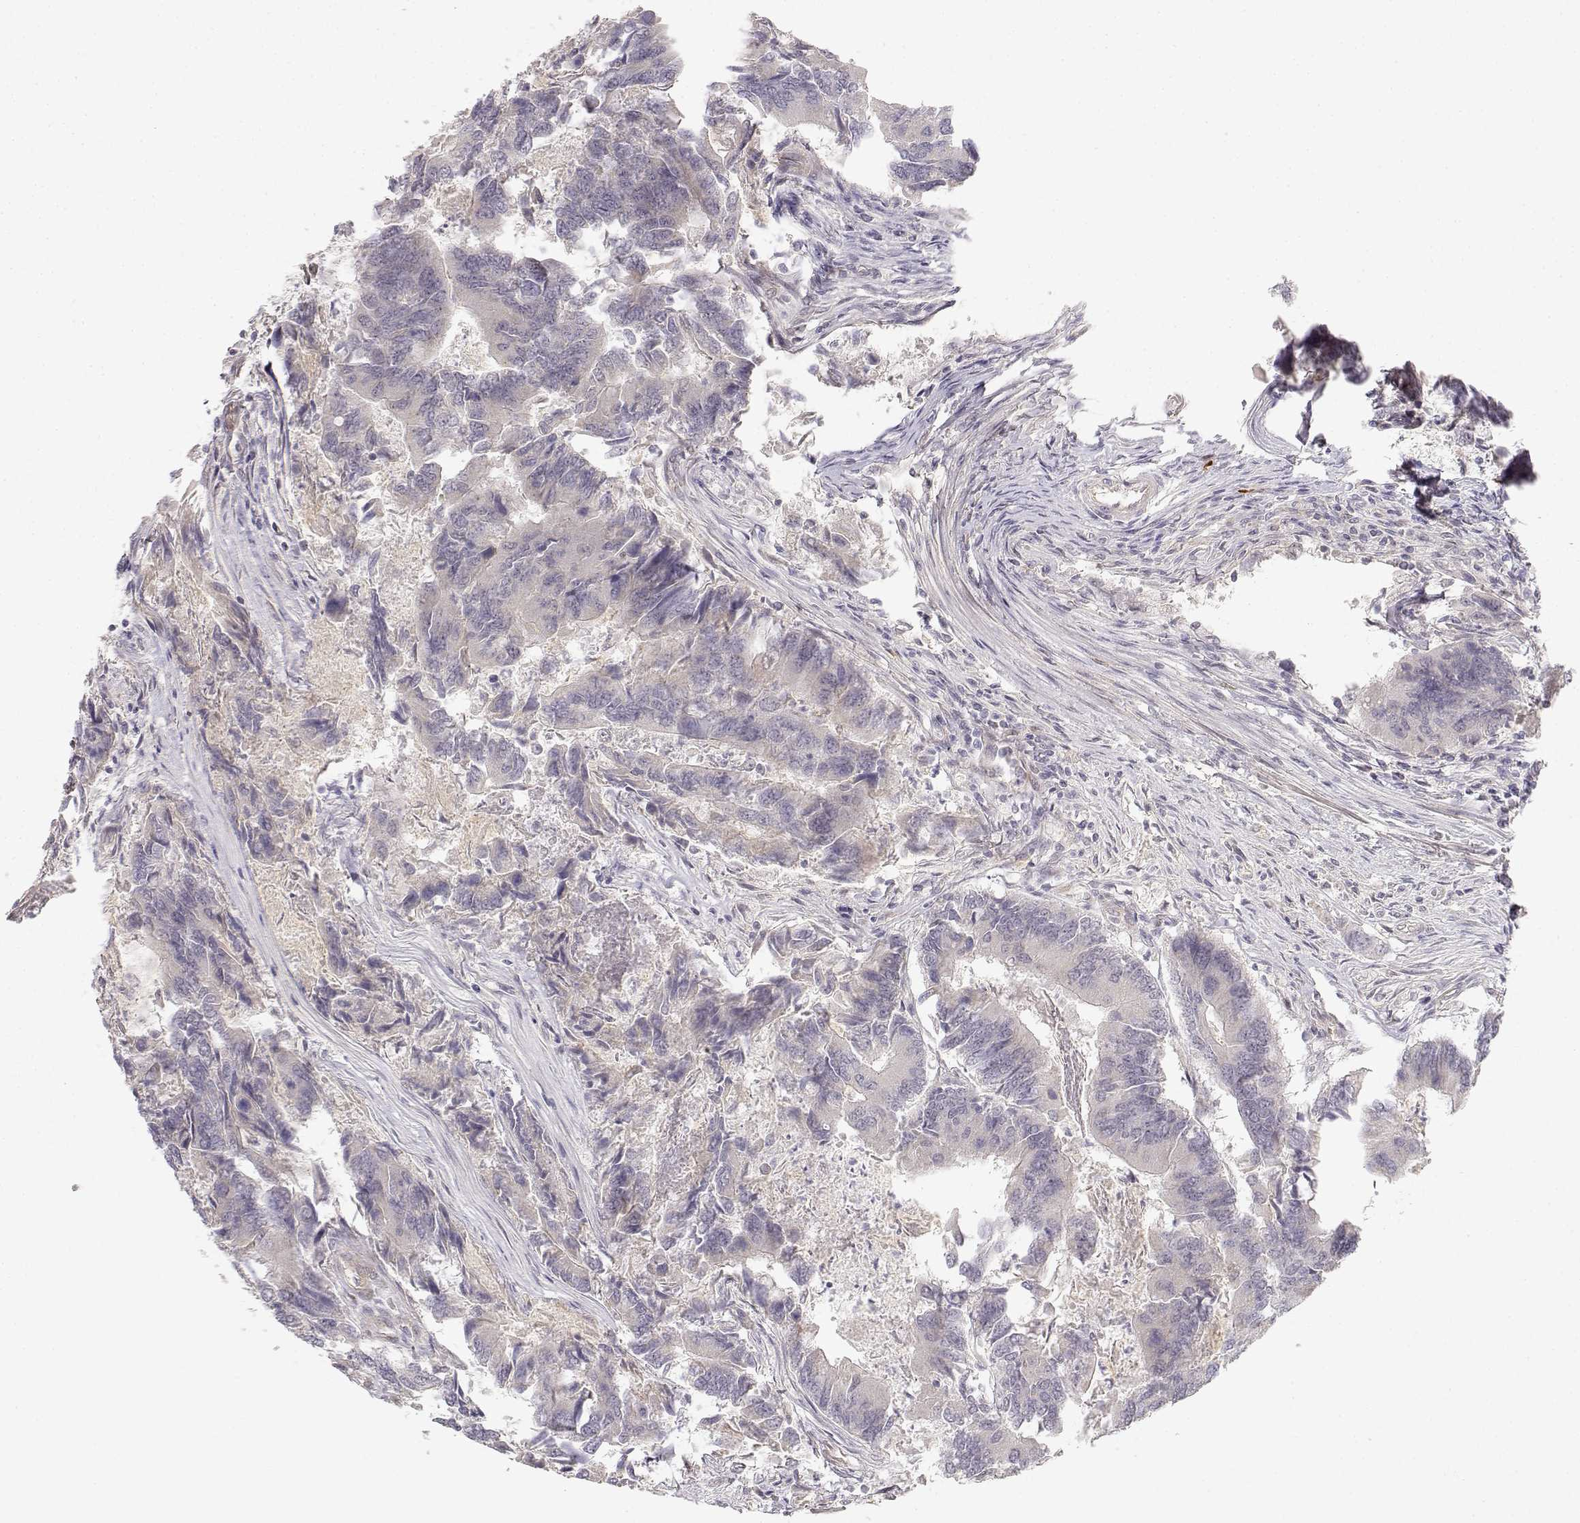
{"staining": {"intensity": "negative", "quantity": "none", "location": "none"}, "tissue": "colorectal cancer", "cell_type": "Tumor cells", "image_type": "cancer", "snomed": [{"axis": "morphology", "description": "Adenocarcinoma, NOS"}, {"axis": "topography", "description": "Colon"}], "caption": "The immunohistochemistry (IHC) image has no significant staining in tumor cells of colorectal cancer (adenocarcinoma) tissue.", "gene": "EAF2", "patient": {"sex": "female", "age": 67}}